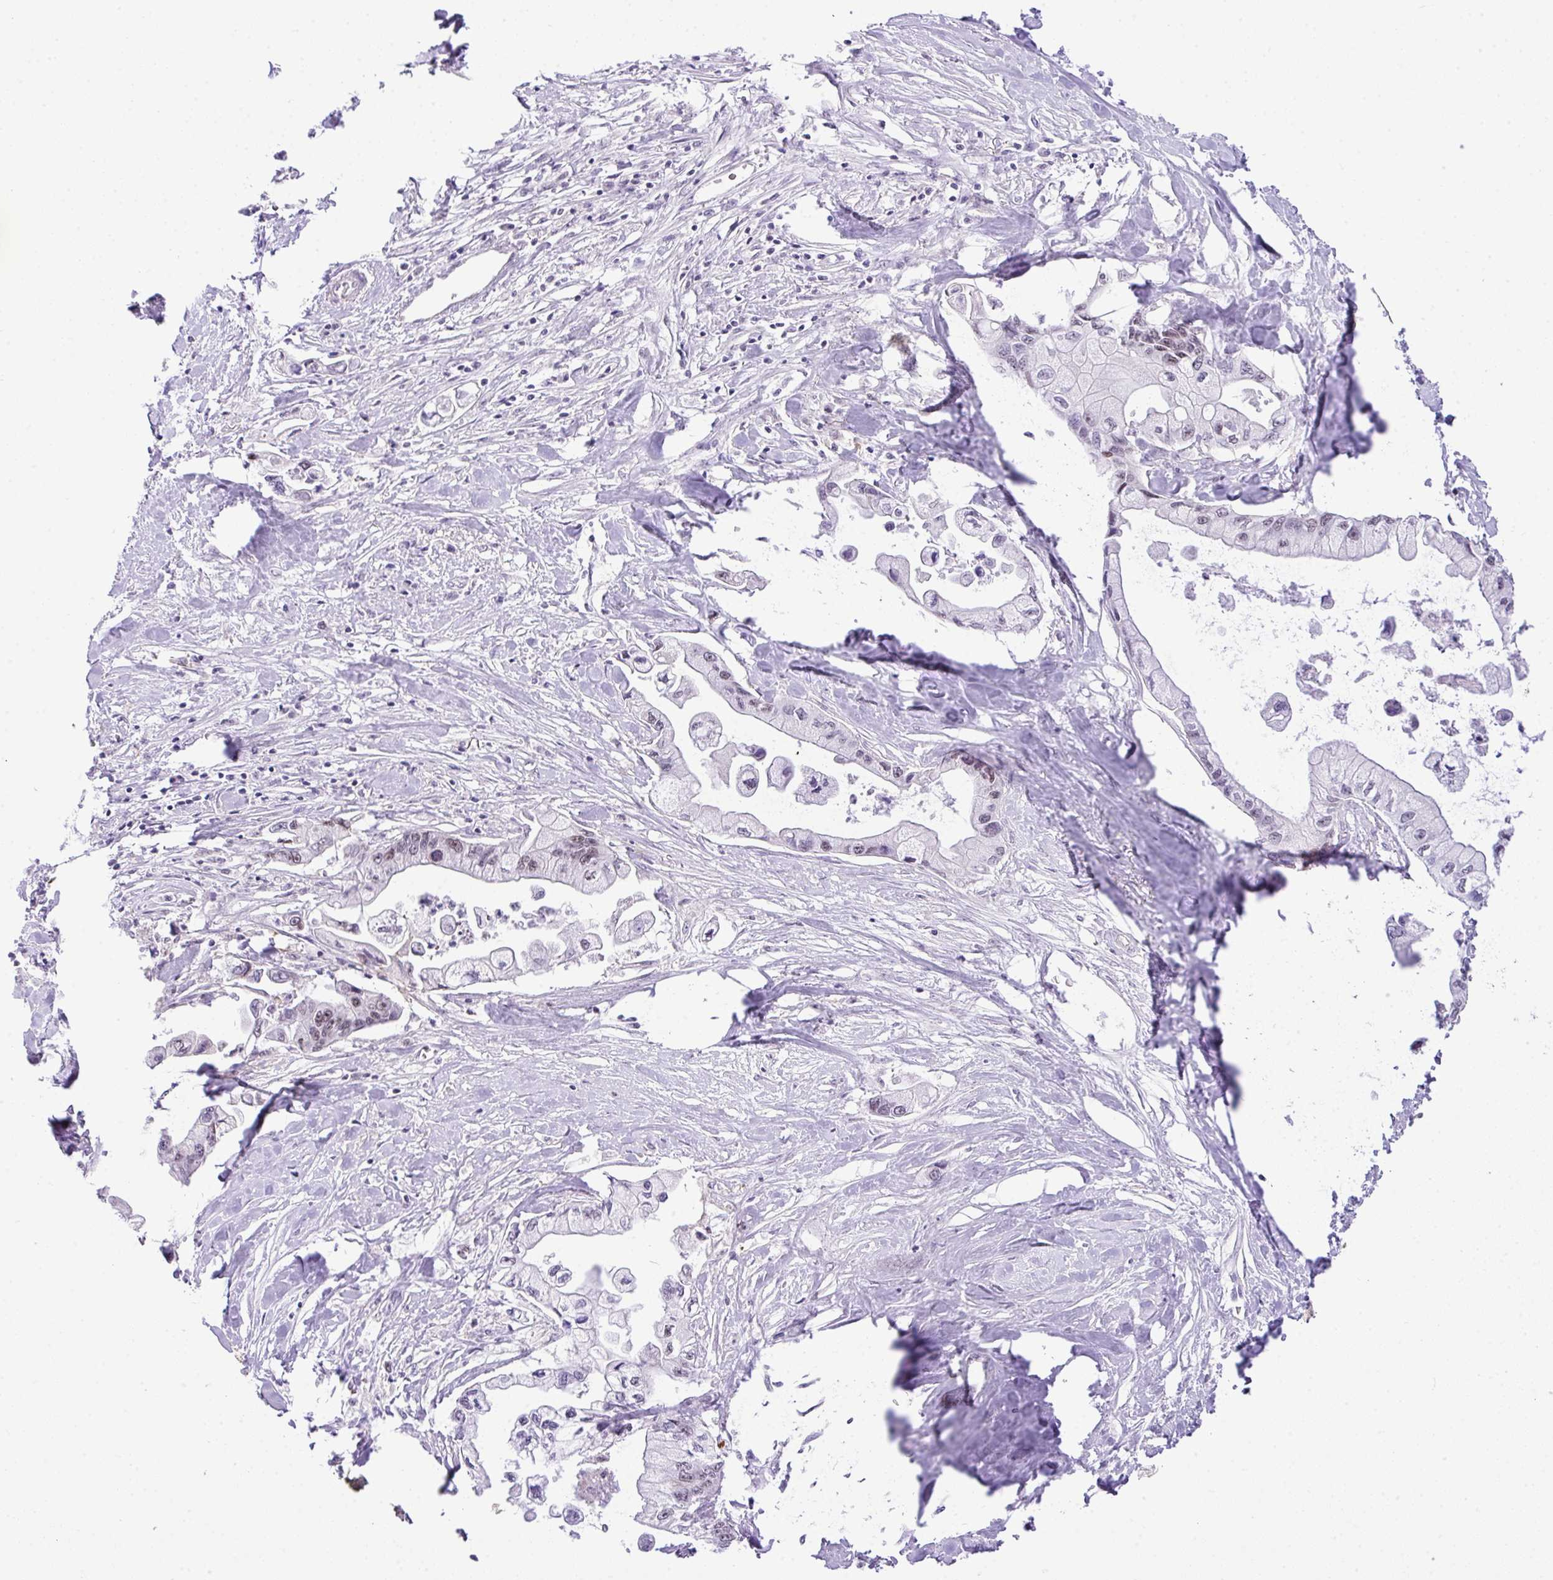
{"staining": {"intensity": "weak", "quantity": "<25%", "location": "nuclear"}, "tissue": "pancreatic cancer", "cell_type": "Tumor cells", "image_type": "cancer", "snomed": [{"axis": "morphology", "description": "Adenocarcinoma, NOS"}, {"axis": "topography", "description": "Pancreas"}], "caption": "Pancreatic cancer was stained to show a protein in brown. There is no significant staining in tumor cells.", "gene": "CCDC137", "patient": {"sex": "male", "age": 61}}